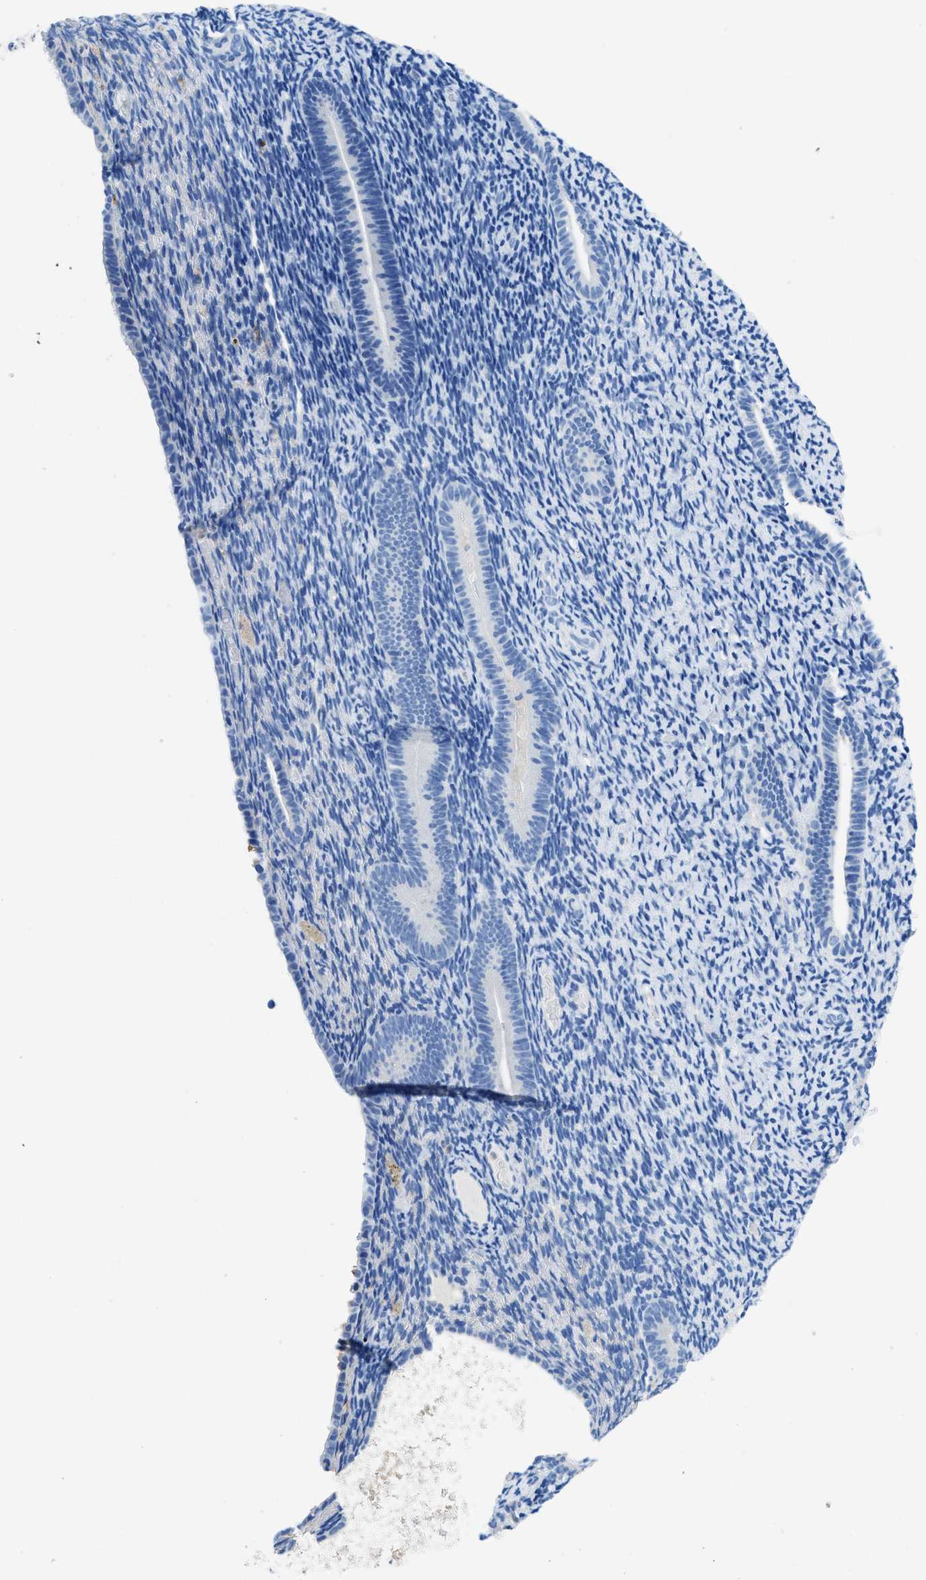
{"staining": {"intensity": "negative", "quantity": "none", "location": "none"}, "tissue": "endometrium", "cell_type": "Cells in endometrial stroma", "image_type": "normal", "snomed": [{"axis": "morphology", "description": "Normal tissue, NOS"}, {"axis": "topography", "description": "Endometrium"}], "caption": "There is no significant positivity in cells in endometrial stroma of endometrium. (Stains: DAB (3,3'-diaminobenzidine) immunohistochemistry (IHC) with hematoxylin counter stain, Microscopy: brightfield microscopy at high magnification).", "gene": "NEB", "patient": {"sex": "female", "age": 51}}